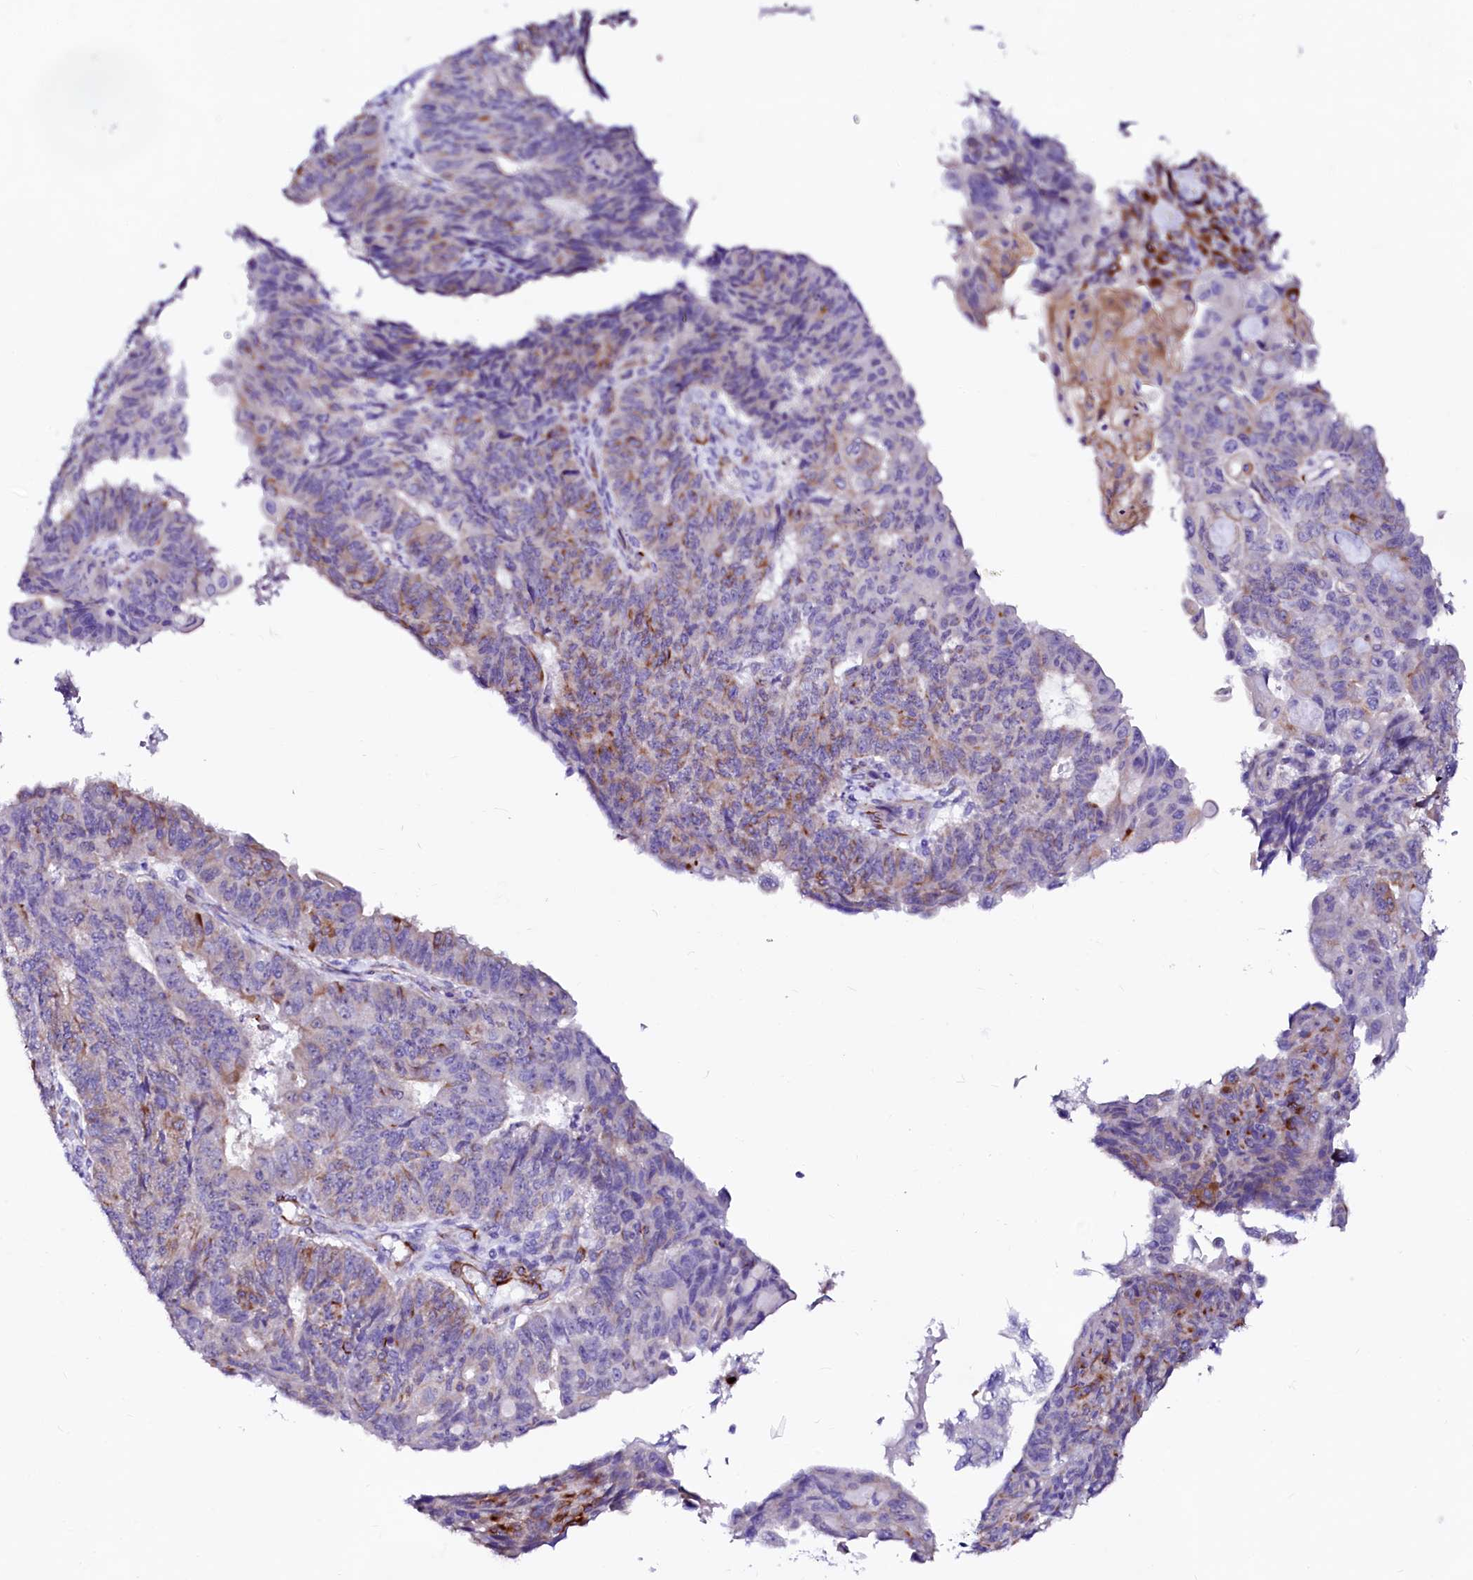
{"staining": {"intensity": "weak", "quantity": "25%-75%", "location": "cytoplasmic/membranous"}, "tissue": "endometrial cancer", "cell_type": "Tumor cells", "image_type": "cancer", "snomed": [{"axis": "morphology", "description": "Adenocarcinoma, NOS"}, {"axis": "topography", "description": "Endometrium"}], "caption": "A micrograph of human endometrial adenocarcinoma stained for a protein shows weak cytoplasmic/membranous brown staining in tumor cells.", "gene": "SFR1", "patient": {"sex": "female", "age": 32}}